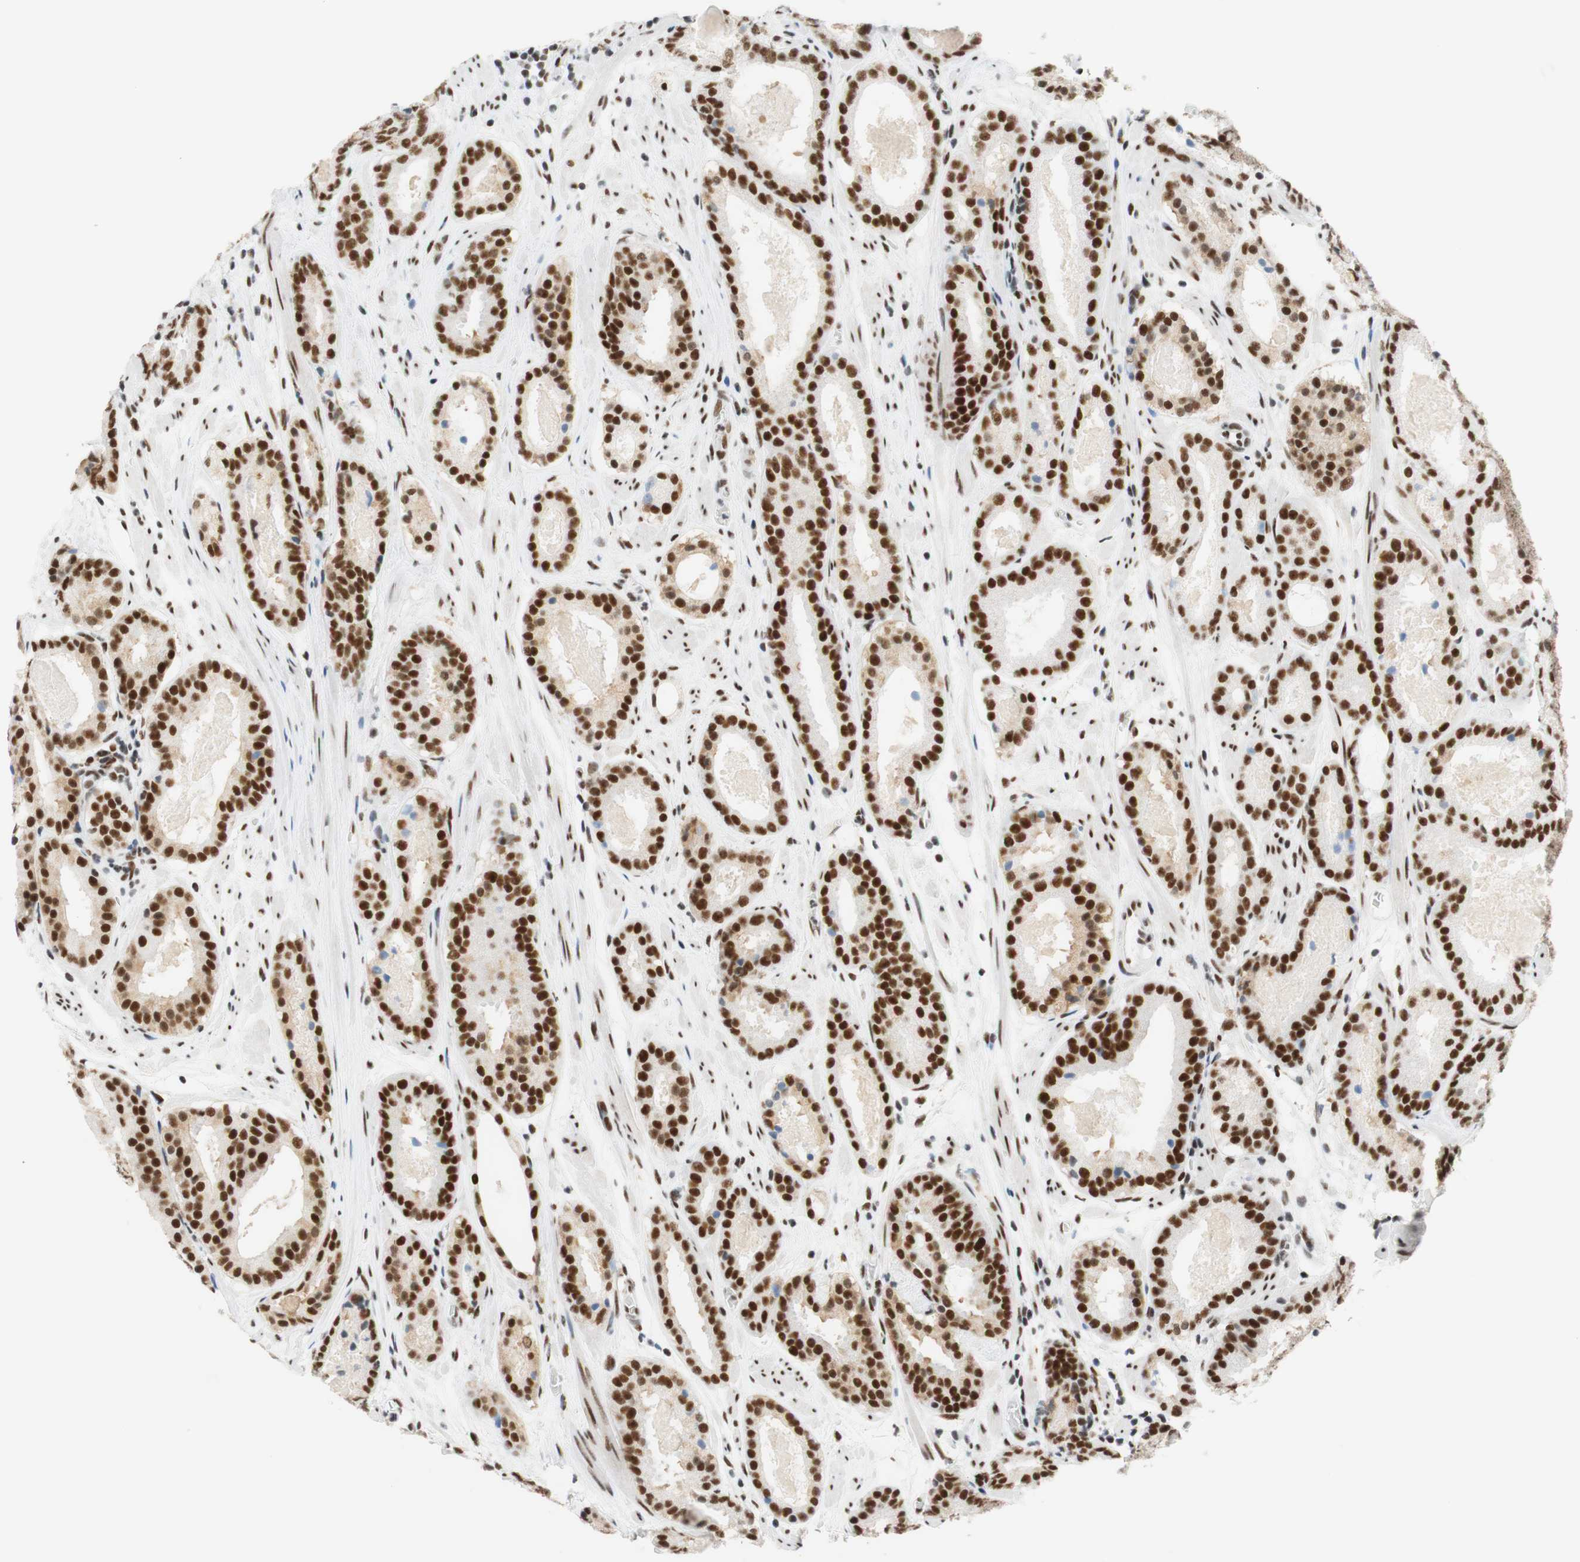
{"staining": {"intensity": "strong", "quantity": ">75%", "location": "nuclear"}, "tissue": "prostate cancer", "cell_type": "Tumor cells", "image_type": "cancer", "snomed": [{"axis": "morphology", "description": "Adenocarcinoma, Low grade"}, {"axis": "topography", "description": "Prostate"}], "caption": "Prostate cancer (adenocarcinoma (low-grade)) stained with a protein marker shows strong staining in tumor cells.", "gene": "RNF20", "patient": {"sex": "male", "age": 69}}